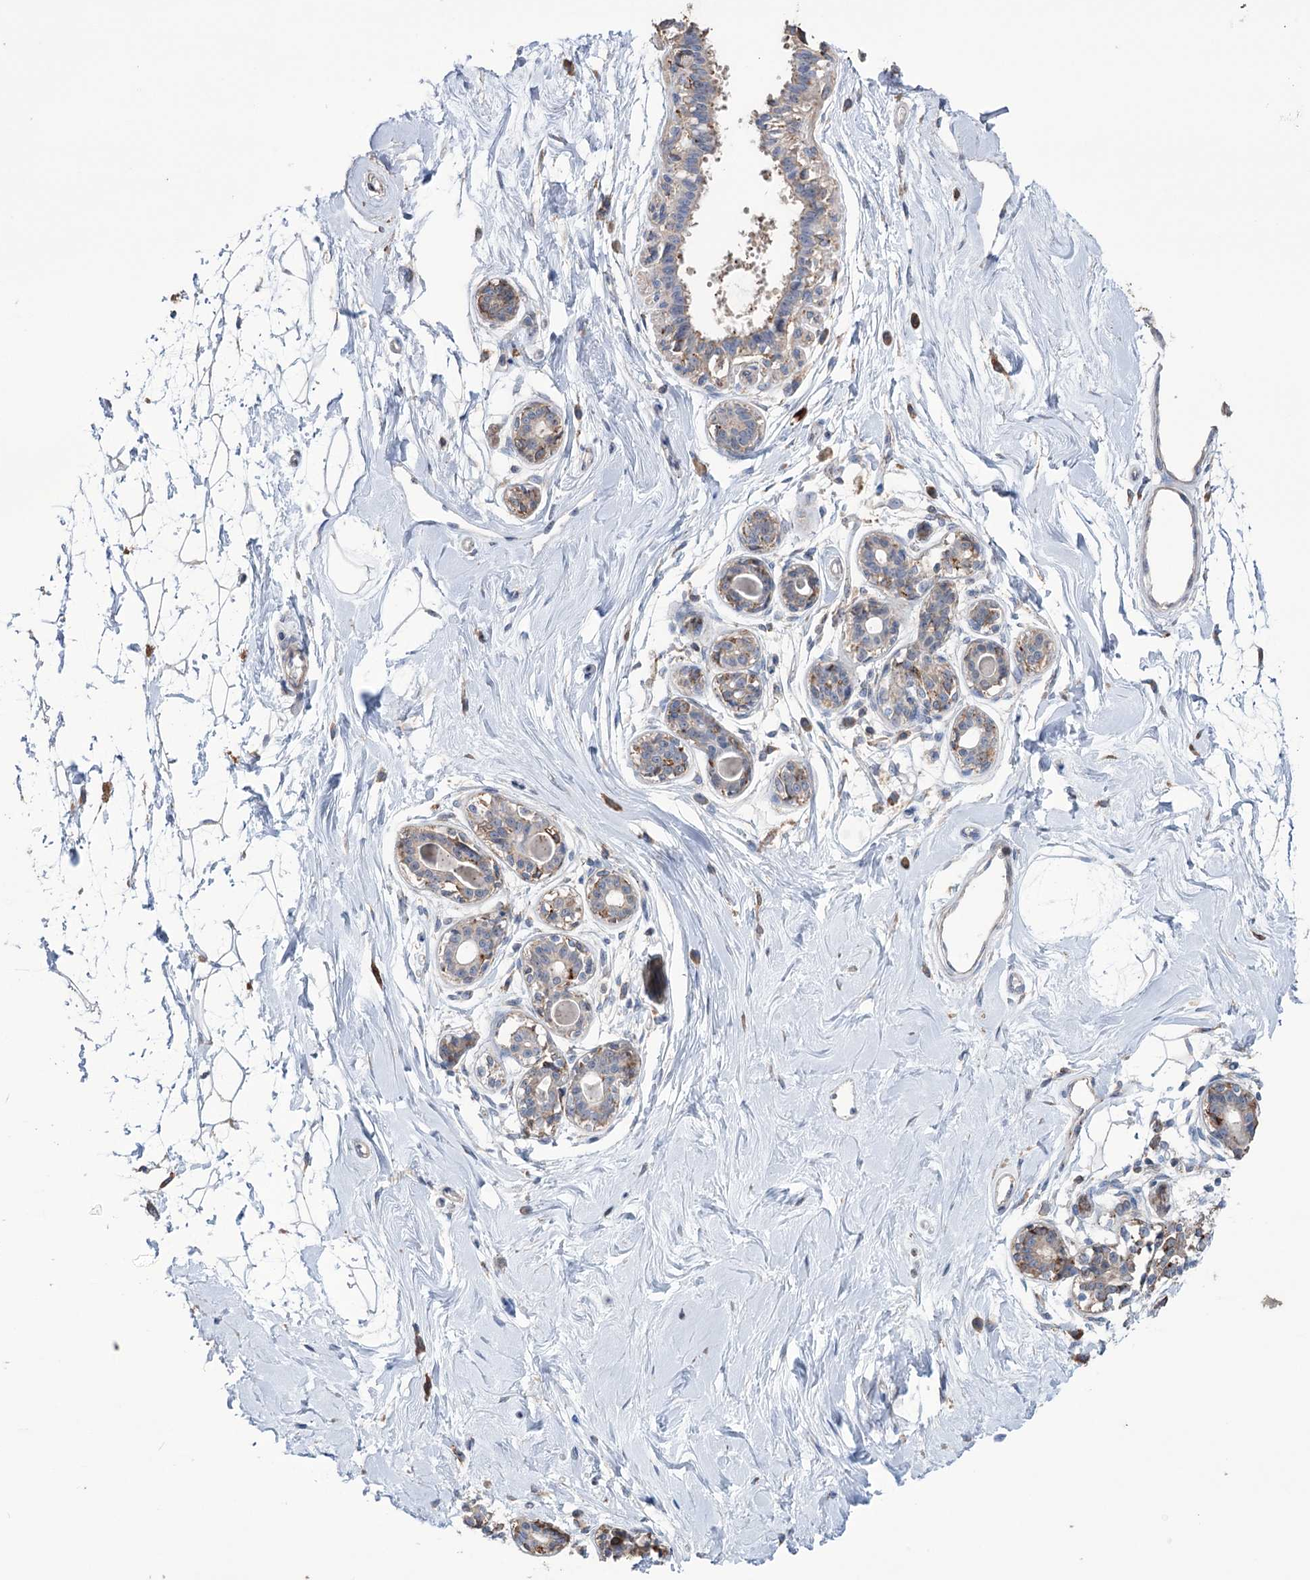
{"staining": {"intensity": "negative", "quantity": "none", "location": "none"}, "tissue": "breast", "cell_type": "Adipocytes", "image_type": "normal", "snomed": [{"axis": "morphology", "description": "Normal tissue, NOS"}, {"axis": "topography", "description": "Breast"}], "caption": "DAB immunohistochemical staining of unremarkable breast exhibits no significant staining in adipocytes.", "gene": "TRIM71", "patient": {"sex": "female", "age": 45}}